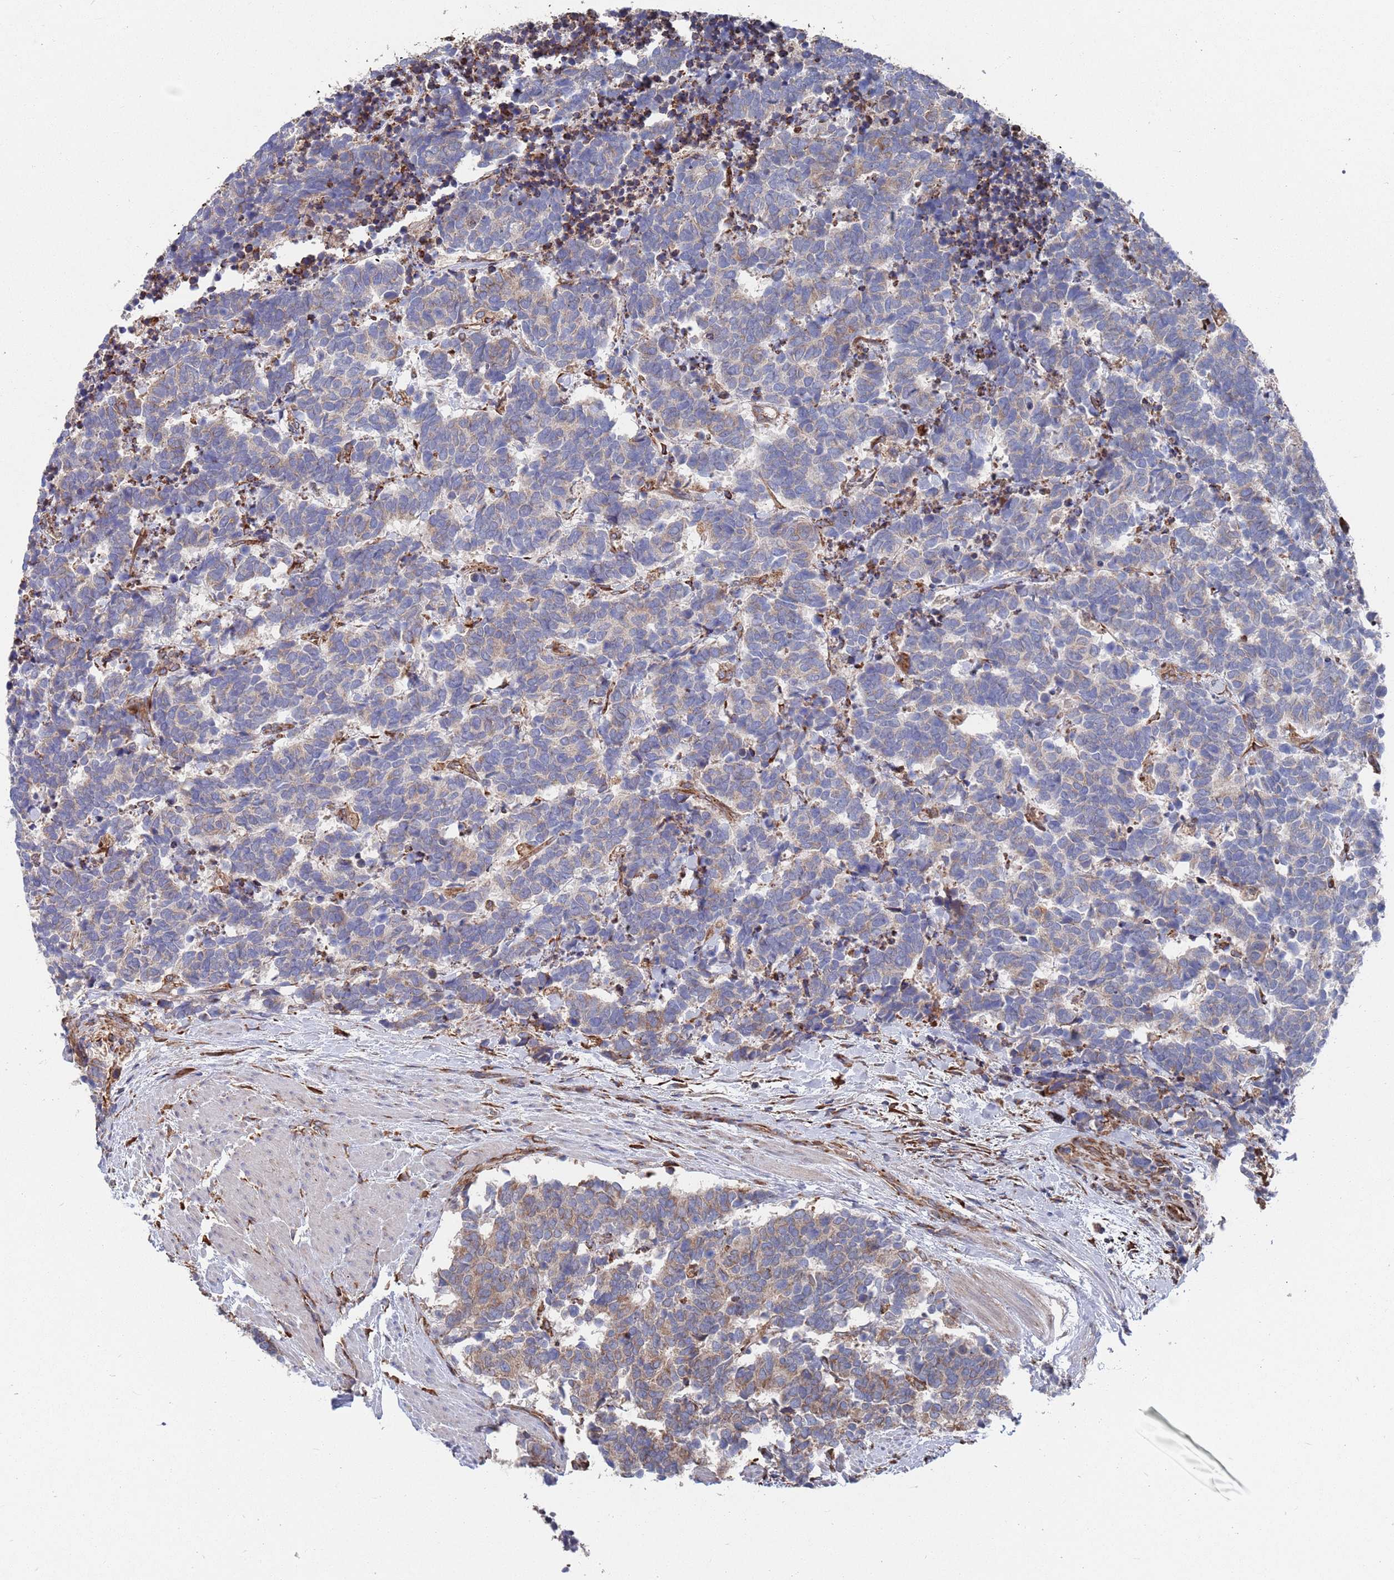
{"staining": {"intensity": "weak", "quantity": "25%-75%", "location": "cytoplasmic/membranous"}, "tissue": "carcinoid", "cell_type": "Tumor cells", "image_type": "cancer", "snomed": [{"axis": "morphology", "description": "Carcinoma, NOS"}, {"axis": "morphology", "description": "Carcinoid, malignant, NOS"}, {"axis": "topography", "description": "Prostate"}], "caption": "There is low levels of weak cytoplasmic/membranous staining in tumor cells of carcinoma, as demonstrated by immunohistochemical staining (brown color).", "gene": "GID8", "patient": {"sex": "male", "age": 57}}